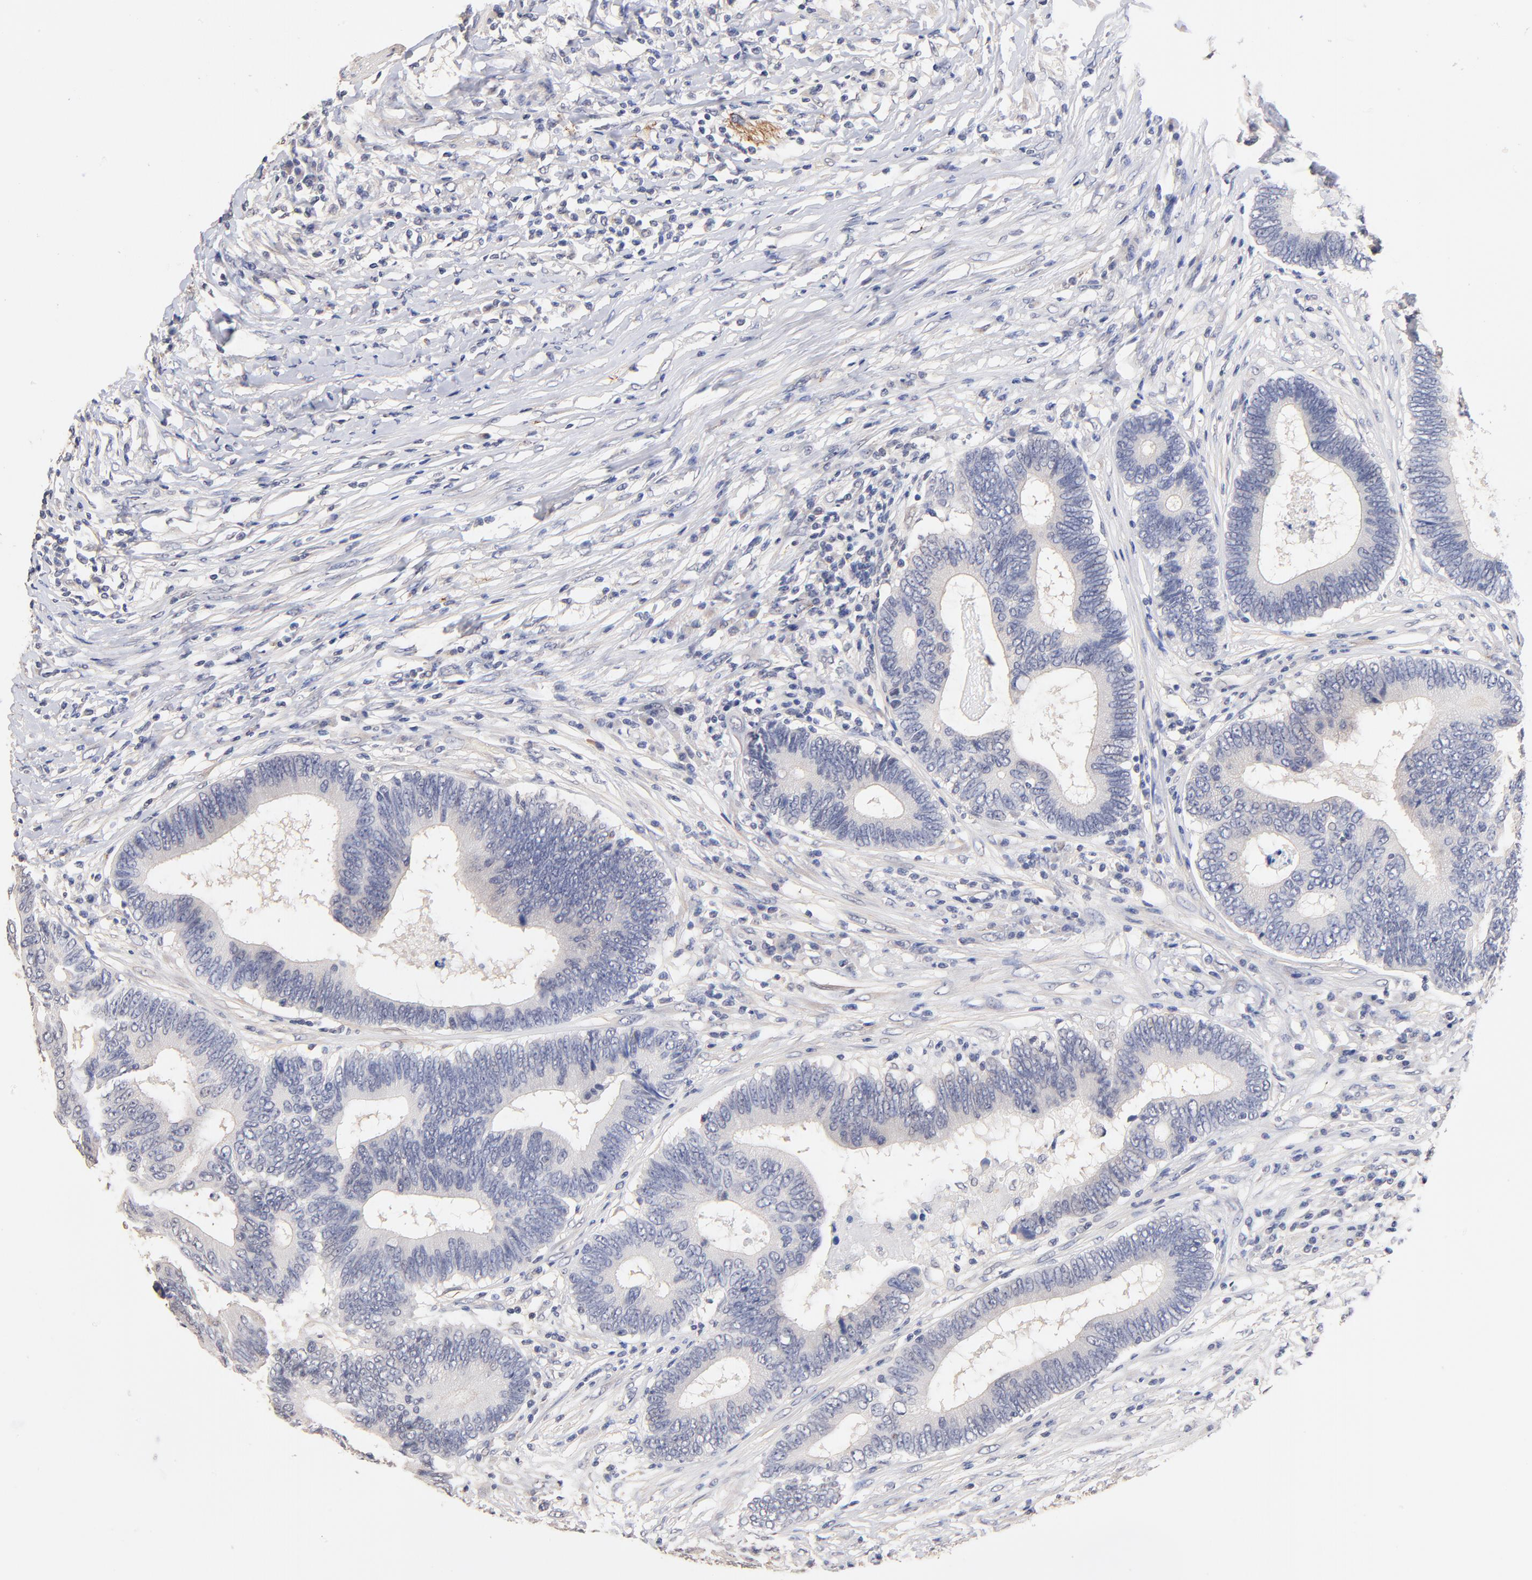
{"staining": {"intensity": "negative", "quantity": "none", "location": "none"}, "tissue": "colorectal cancer", "cell_type": "Tumor cells", "image_type": "cancer", "snomed": [{"axis": "morphology", "description": "Adenocarcinoma, NOS"}, {"axis": "topography", "description": "Colon"}], "caption": "IHC of human colorectal cancer exhibits no expression in tumor cells.", "gene": "RIBC2", "patient": {"sex": "female", "age": 78}}